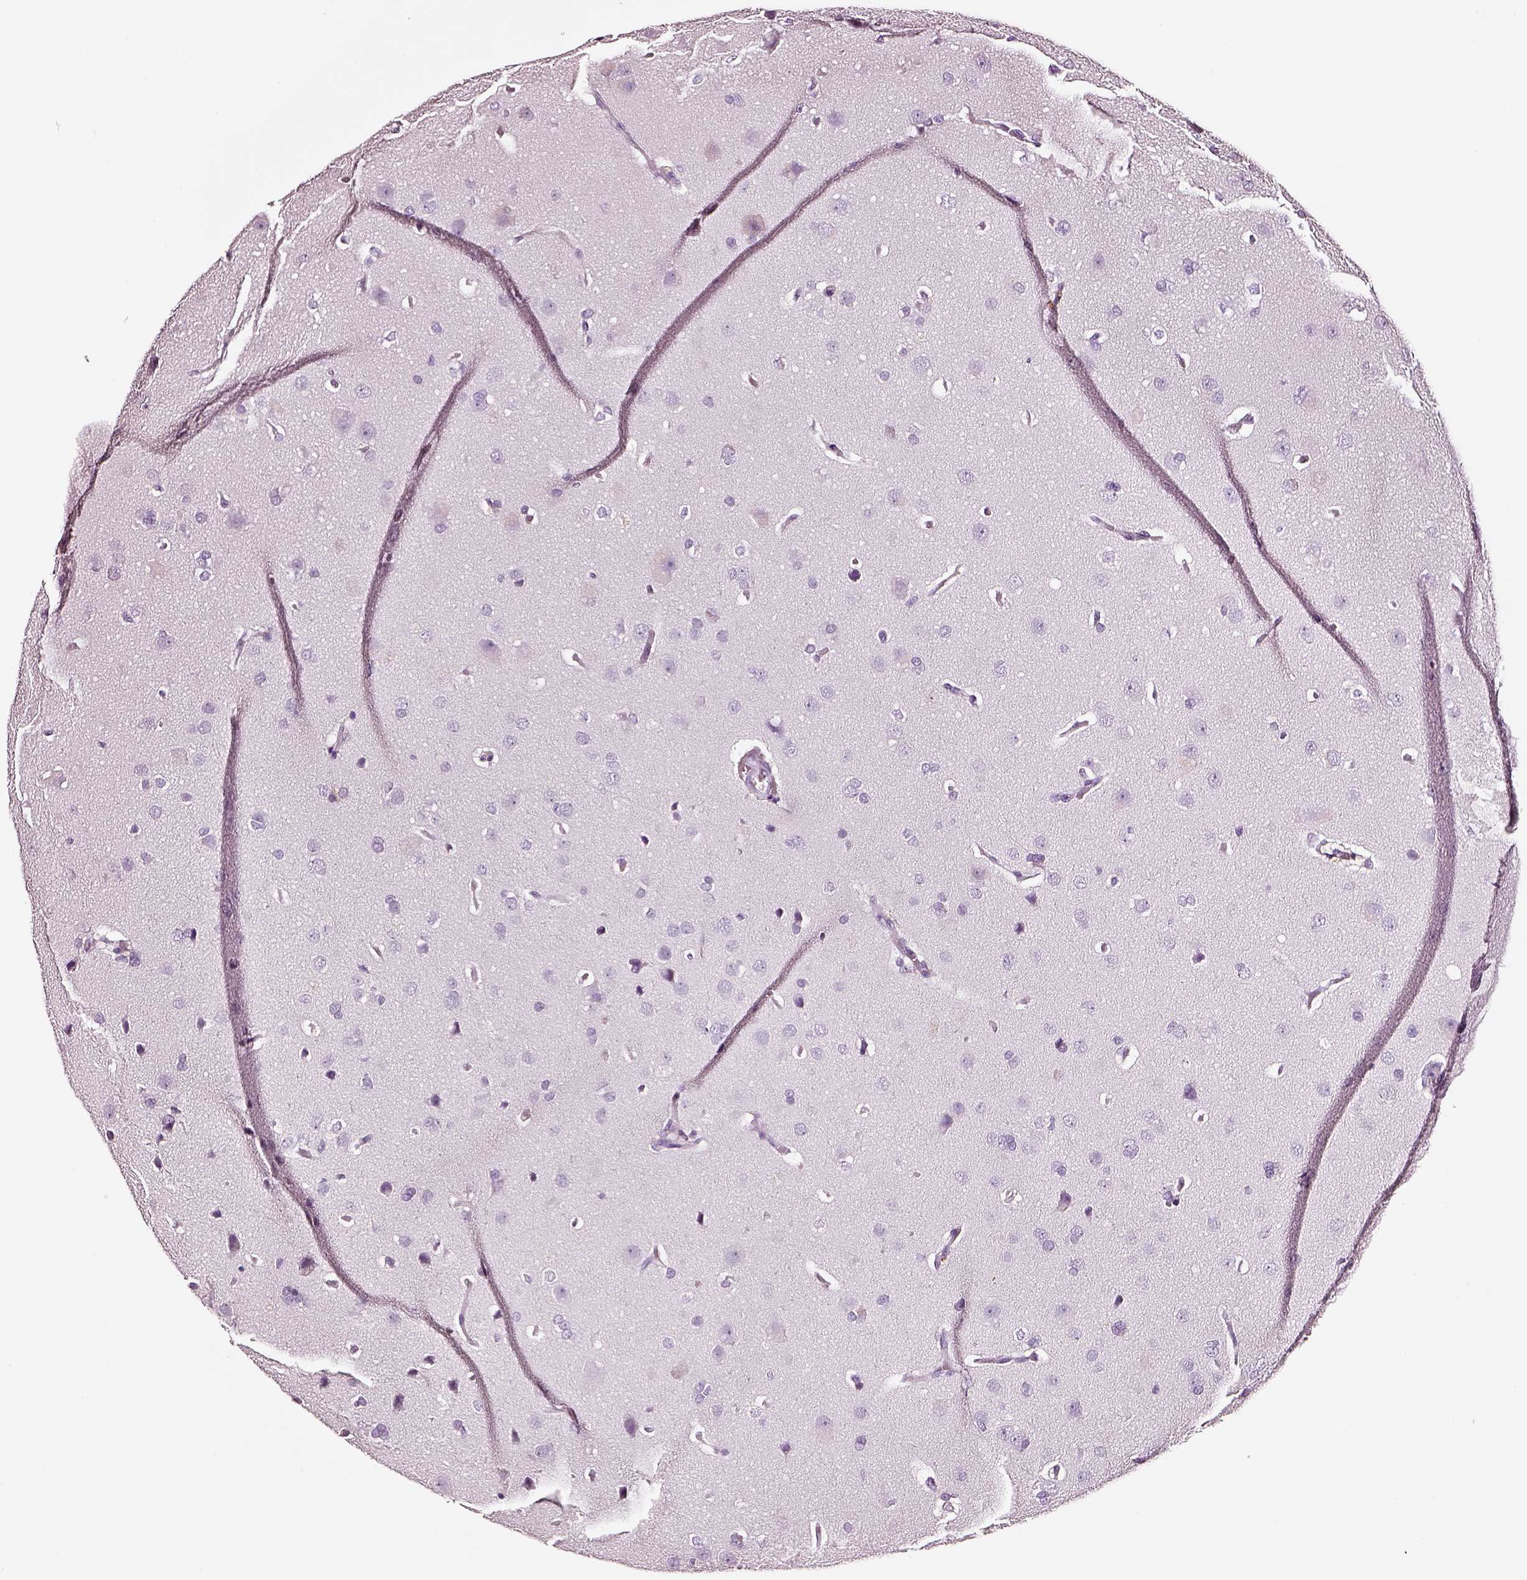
{"staining": {"intensity": "negative", "quantity": "none", "location": "none"}, "tissue": "glioma", "cell_type": "Tumor cells", "image_type": "cancer", "snomed": [{"axis": "morphology", "description": "Glioma, malignant, Low grade"}, {"axis": "topography", "description": "Brain"}], "caption": "Tumor cells are negative for protein expression in human glioma.", "gene": "DPEP1", "patient": {"sex": "female", "age": 54}}